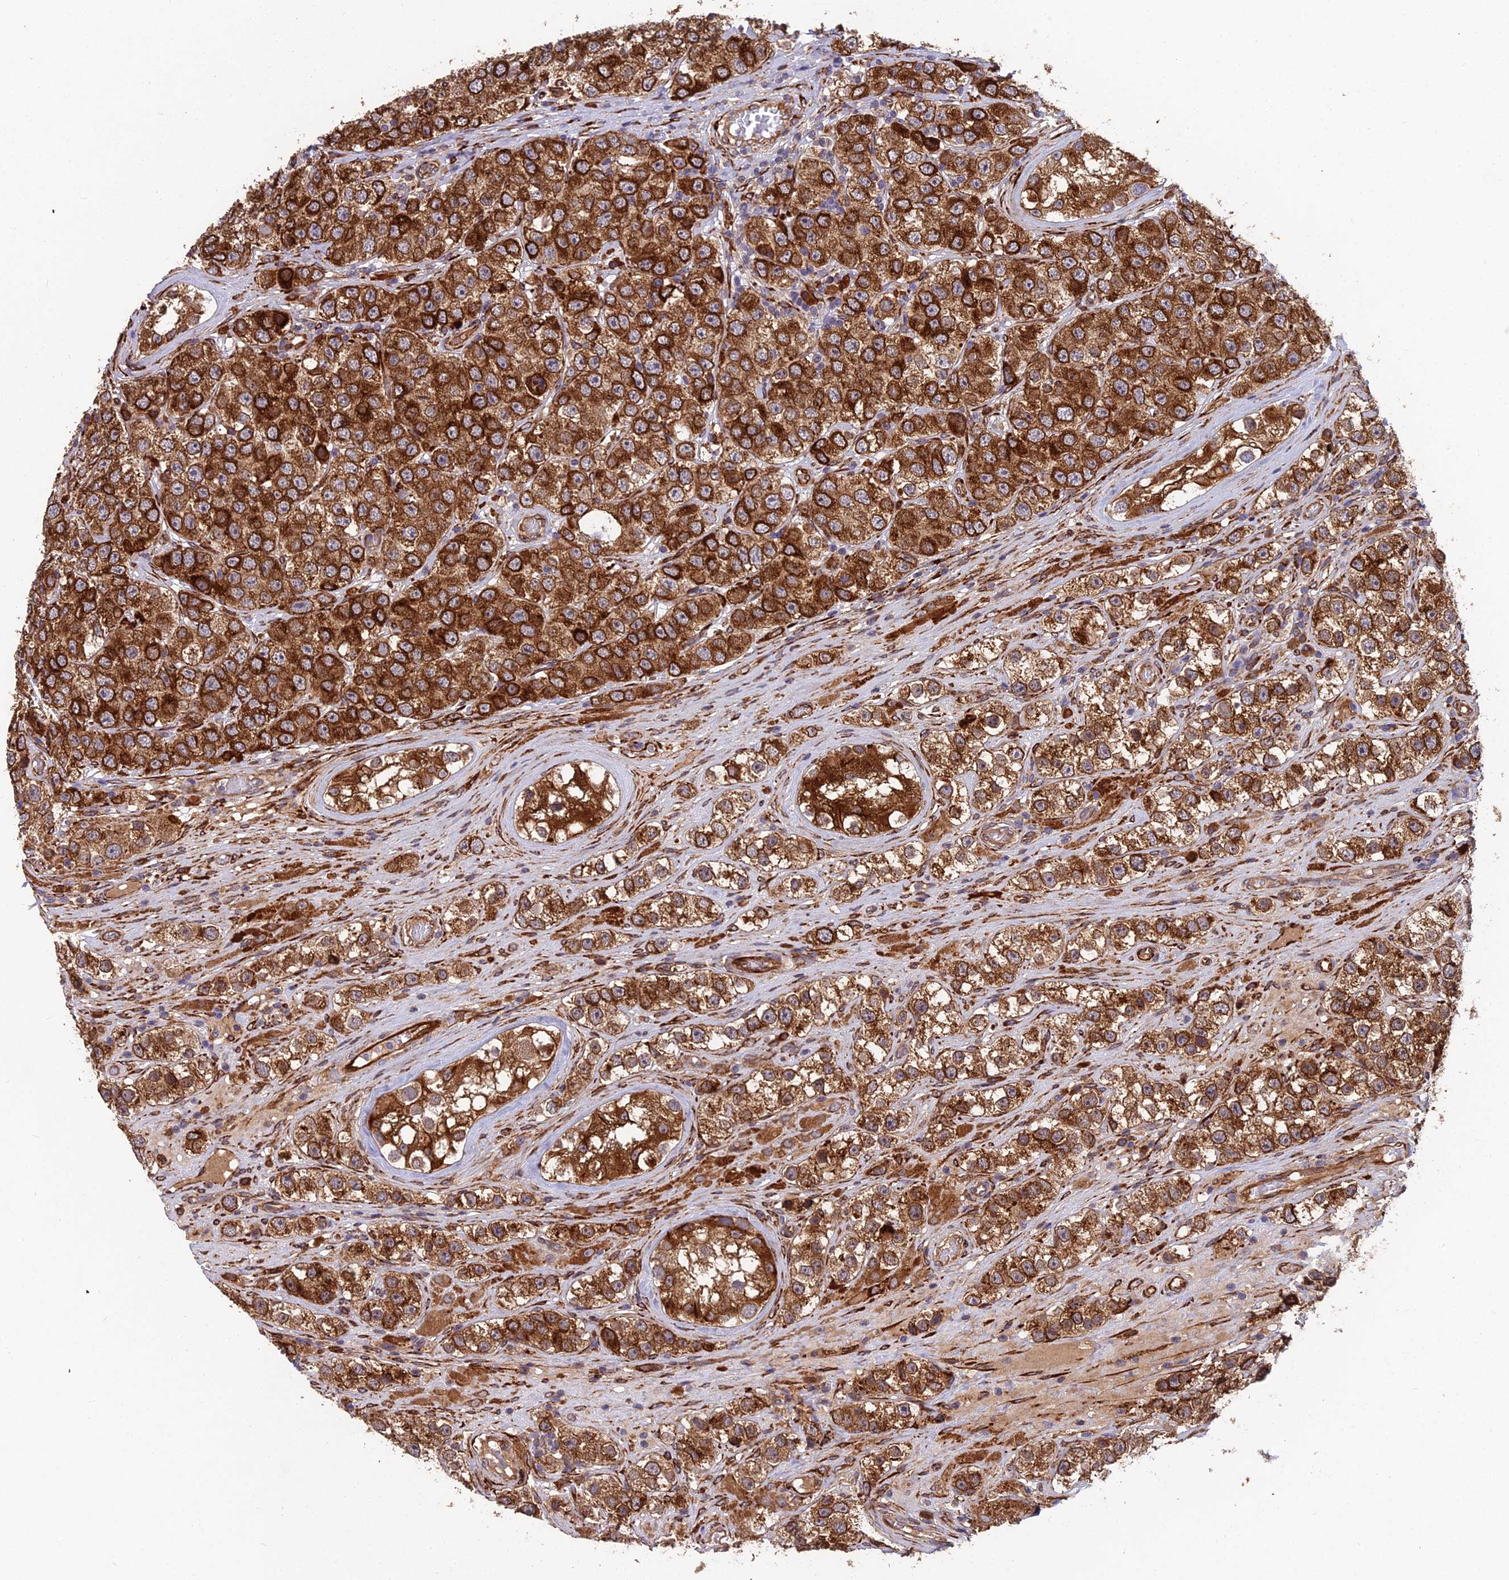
{"staining": {"intensity": "strong", "quantity": ">75%", "location": "cytoplasmic/membranous"}, "tissue": "testis cancer", "cell_type": "Tumor cells", "image_type": "cancer", "snomed": [{"axis": "morphology", "description": "Seminoma, NOS"}, {"axis": "topography", "description": "Testis"}], "caption": "Testis cancer stained with DAB (3,3'-diaminobenzidine) immunohistochemistry (IHC) reveals high levels of strong cytoplasmic/membranous positivity in about >75% of tumor cells.", "gene": "NDUFAF7", "patient": {"sex": "male", "age": 28}}